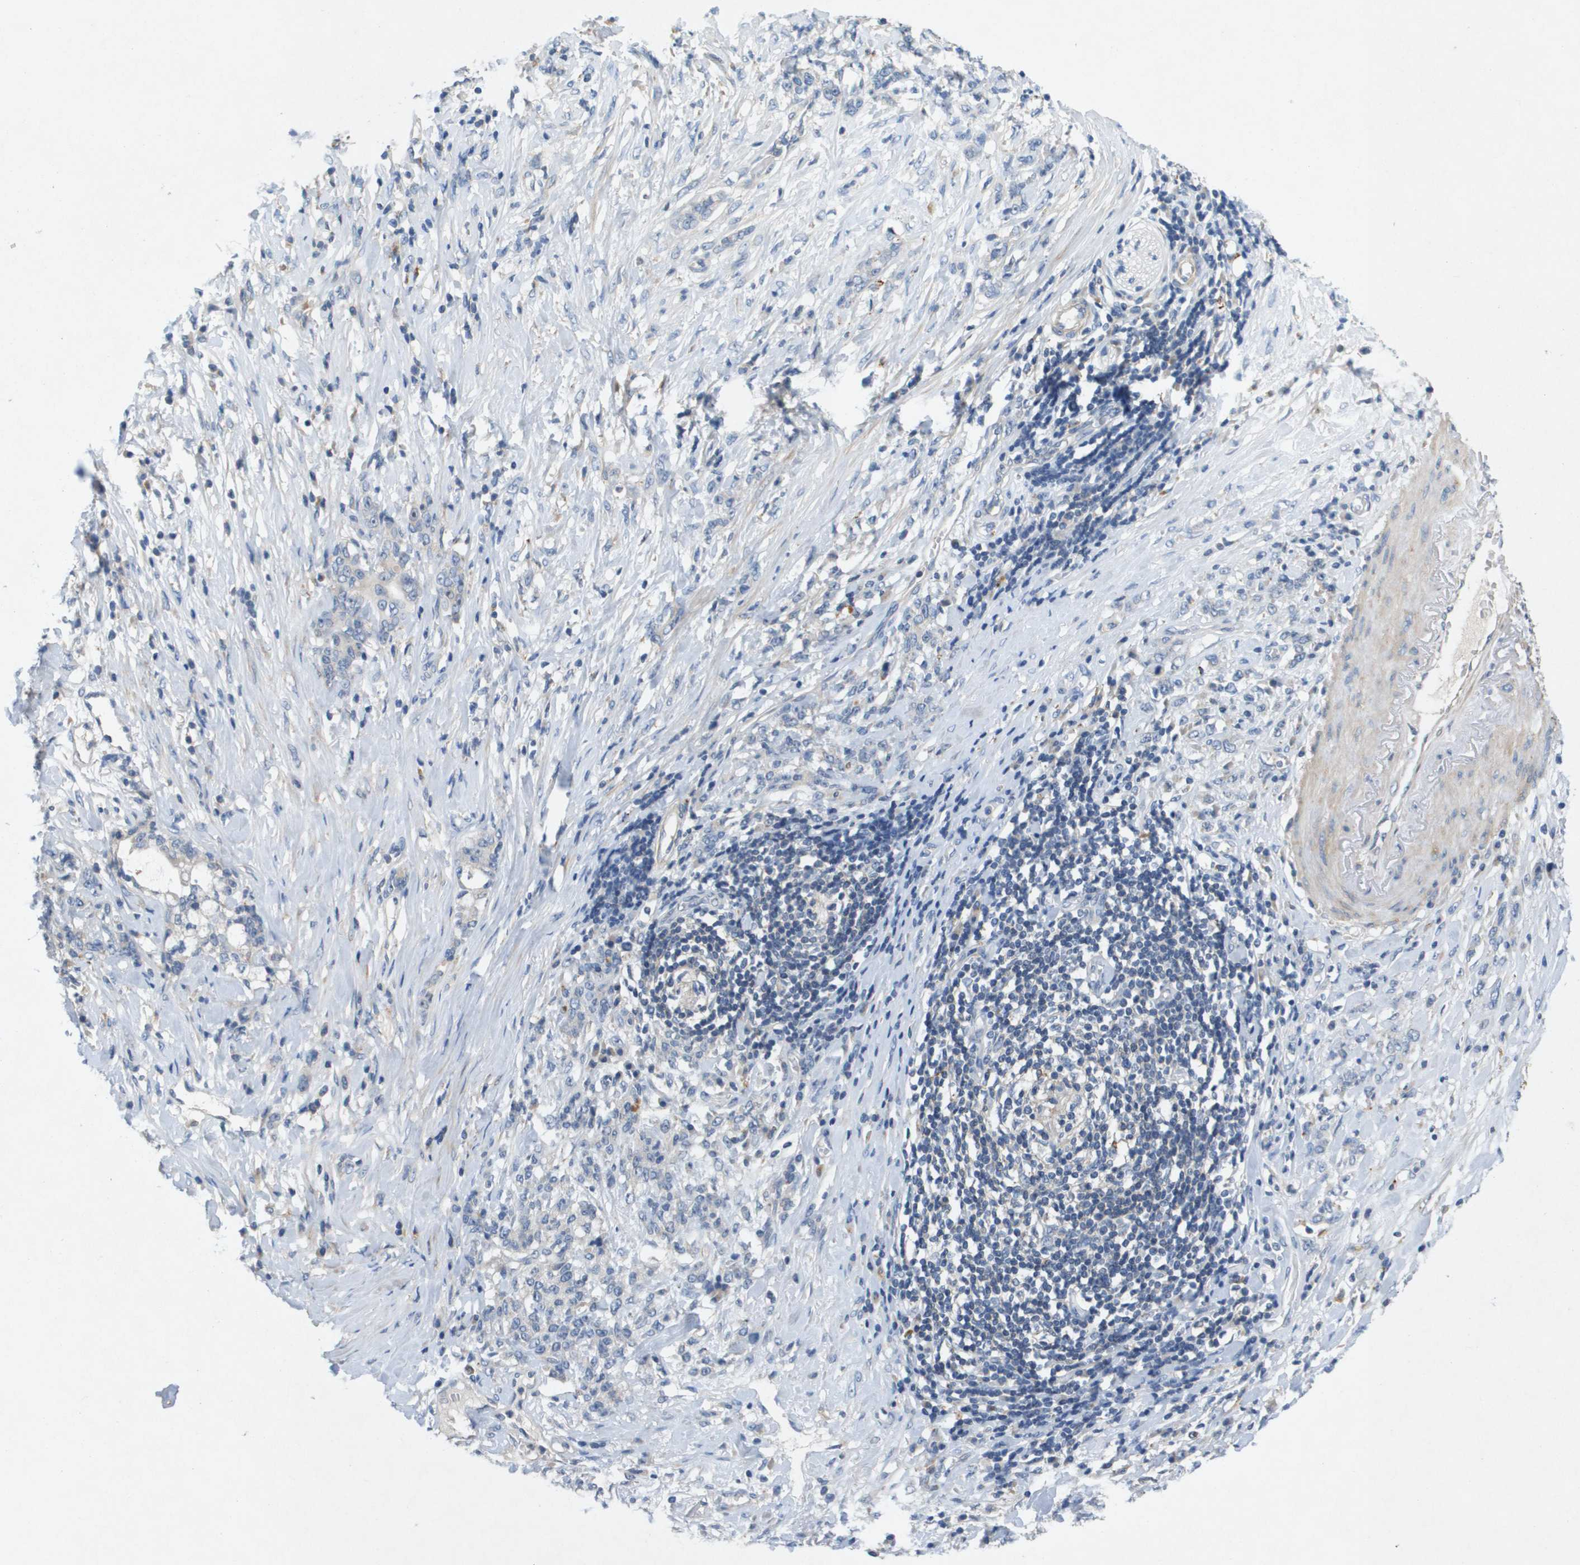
{"staining": {"intensity": "negative", "quantity": "none", "location": "none"}, "tissue": "stomach cancer", "cell_type": "Tumor cells", "image_type": "cancer", "snomed": [{"axis": "morphology", "description": "Adenocarcinoma, NOS"}, {"axis": "topography", "description": "Stomach, lower"}], "caption": "This is an immunohistochemistry (IHC) histopathology image of human adenocarcinoma (stomach). There is no staining in tumor cells.", "gene": "B3GNT5", "patient": {"sex": "male", "age": 88}}